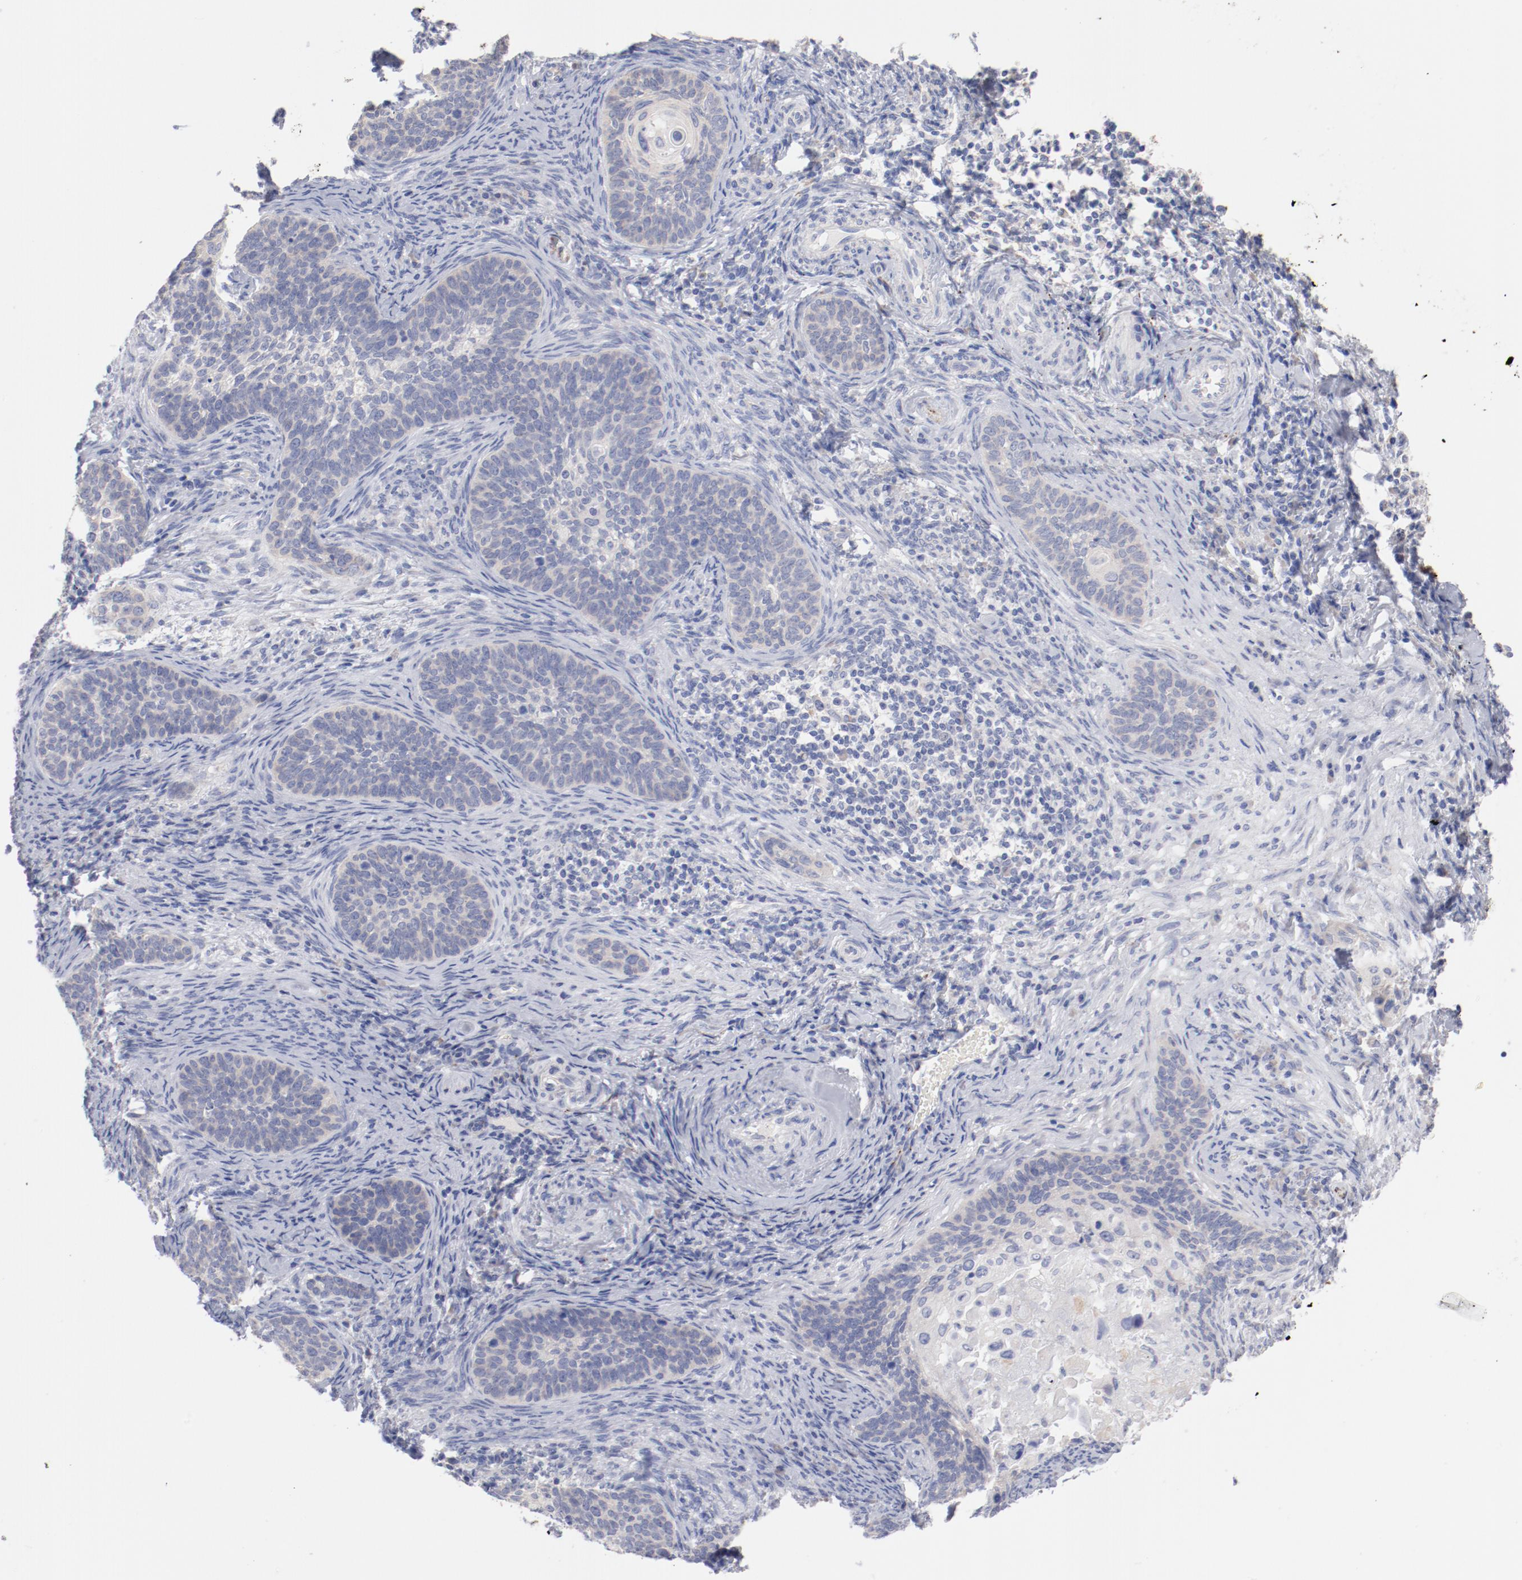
{"staining": {"intensity": "weak", "quantity": ">75%", "location": "cytoplasmic/membranous"}, "tissue": "cervical cancer", "cell_type": "Tumor cells", "image_type": "cancer", "snomed": [{"axis": "morphology", "description": "Squamous cell carcinoma, NOS"}, {"axis": "topography", "description": "Cervix"}], "caption": "An IHC photomicrograph of neoplastic tissue is shown. Protein staining in brown labels weak cytoplasmic/membranous positivity in cervical cancer (squamous cell carcinoma) within tumor cells.", "gene": "CPE", "patient": {"sex": "female", "age": 33}}